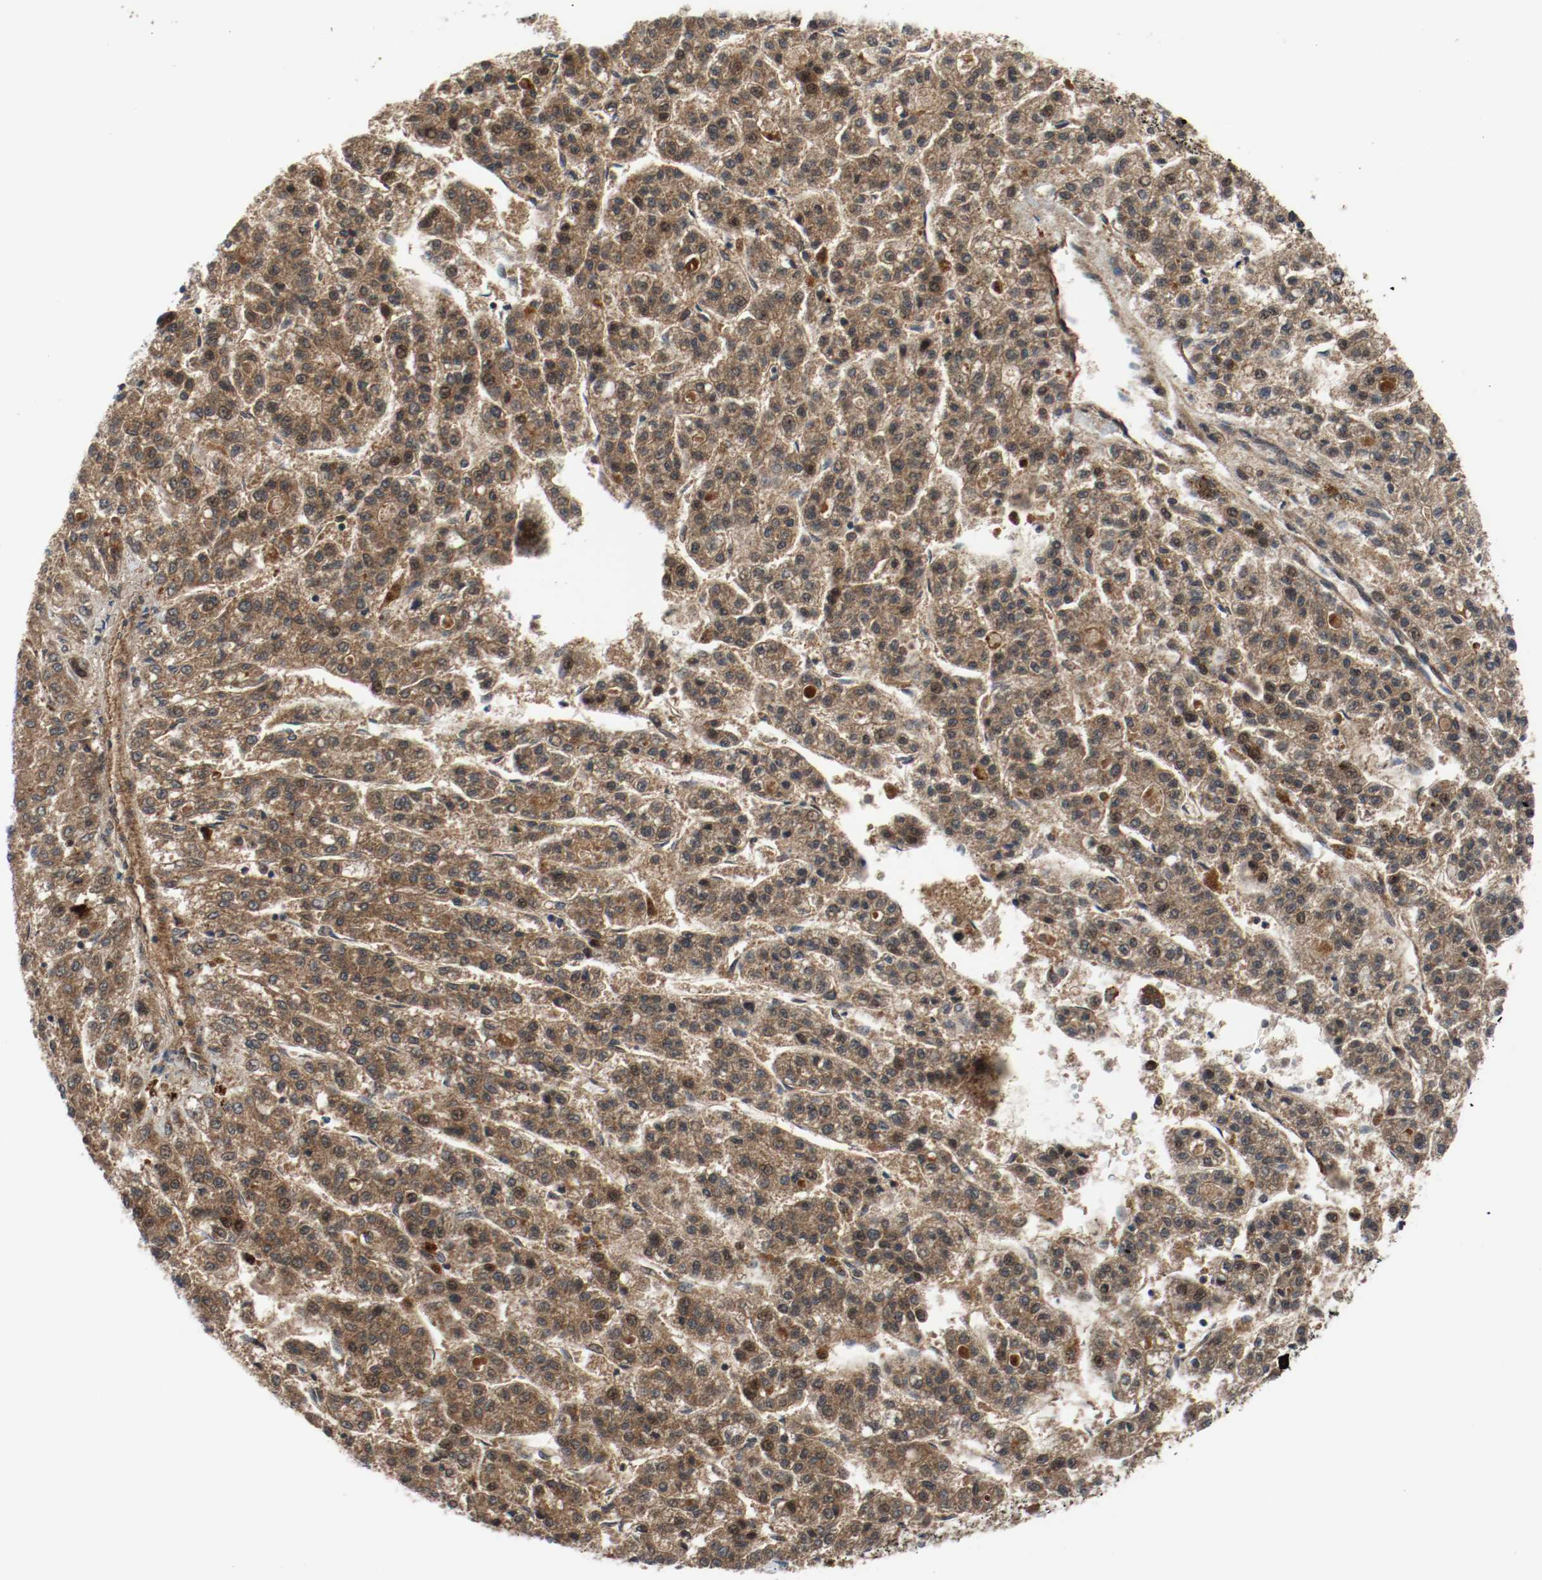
{"staining": {"intensity": "strong", "quantity": ">75%", "location": "cytoplasmic/membranous,nuclear"}, "tissue": "liver cancer", "cell_type": "Tumor cells", "image_type": "cancer", "snomed": [{"axis": "morphology", "description": "Carcinoma, Hepatocellular, NOS"}, {"axis": "topography", "description": "Liver"}], "caption": "Protein expression analysis of human liver cancer (hepatocellular carcinoma) reveals strong cytoplasmic/membranous and nuclear expression in approximately >75% of tumor cells.", "gene": "TXNRD1", "patient": {"sex": "male", "age": 70}}